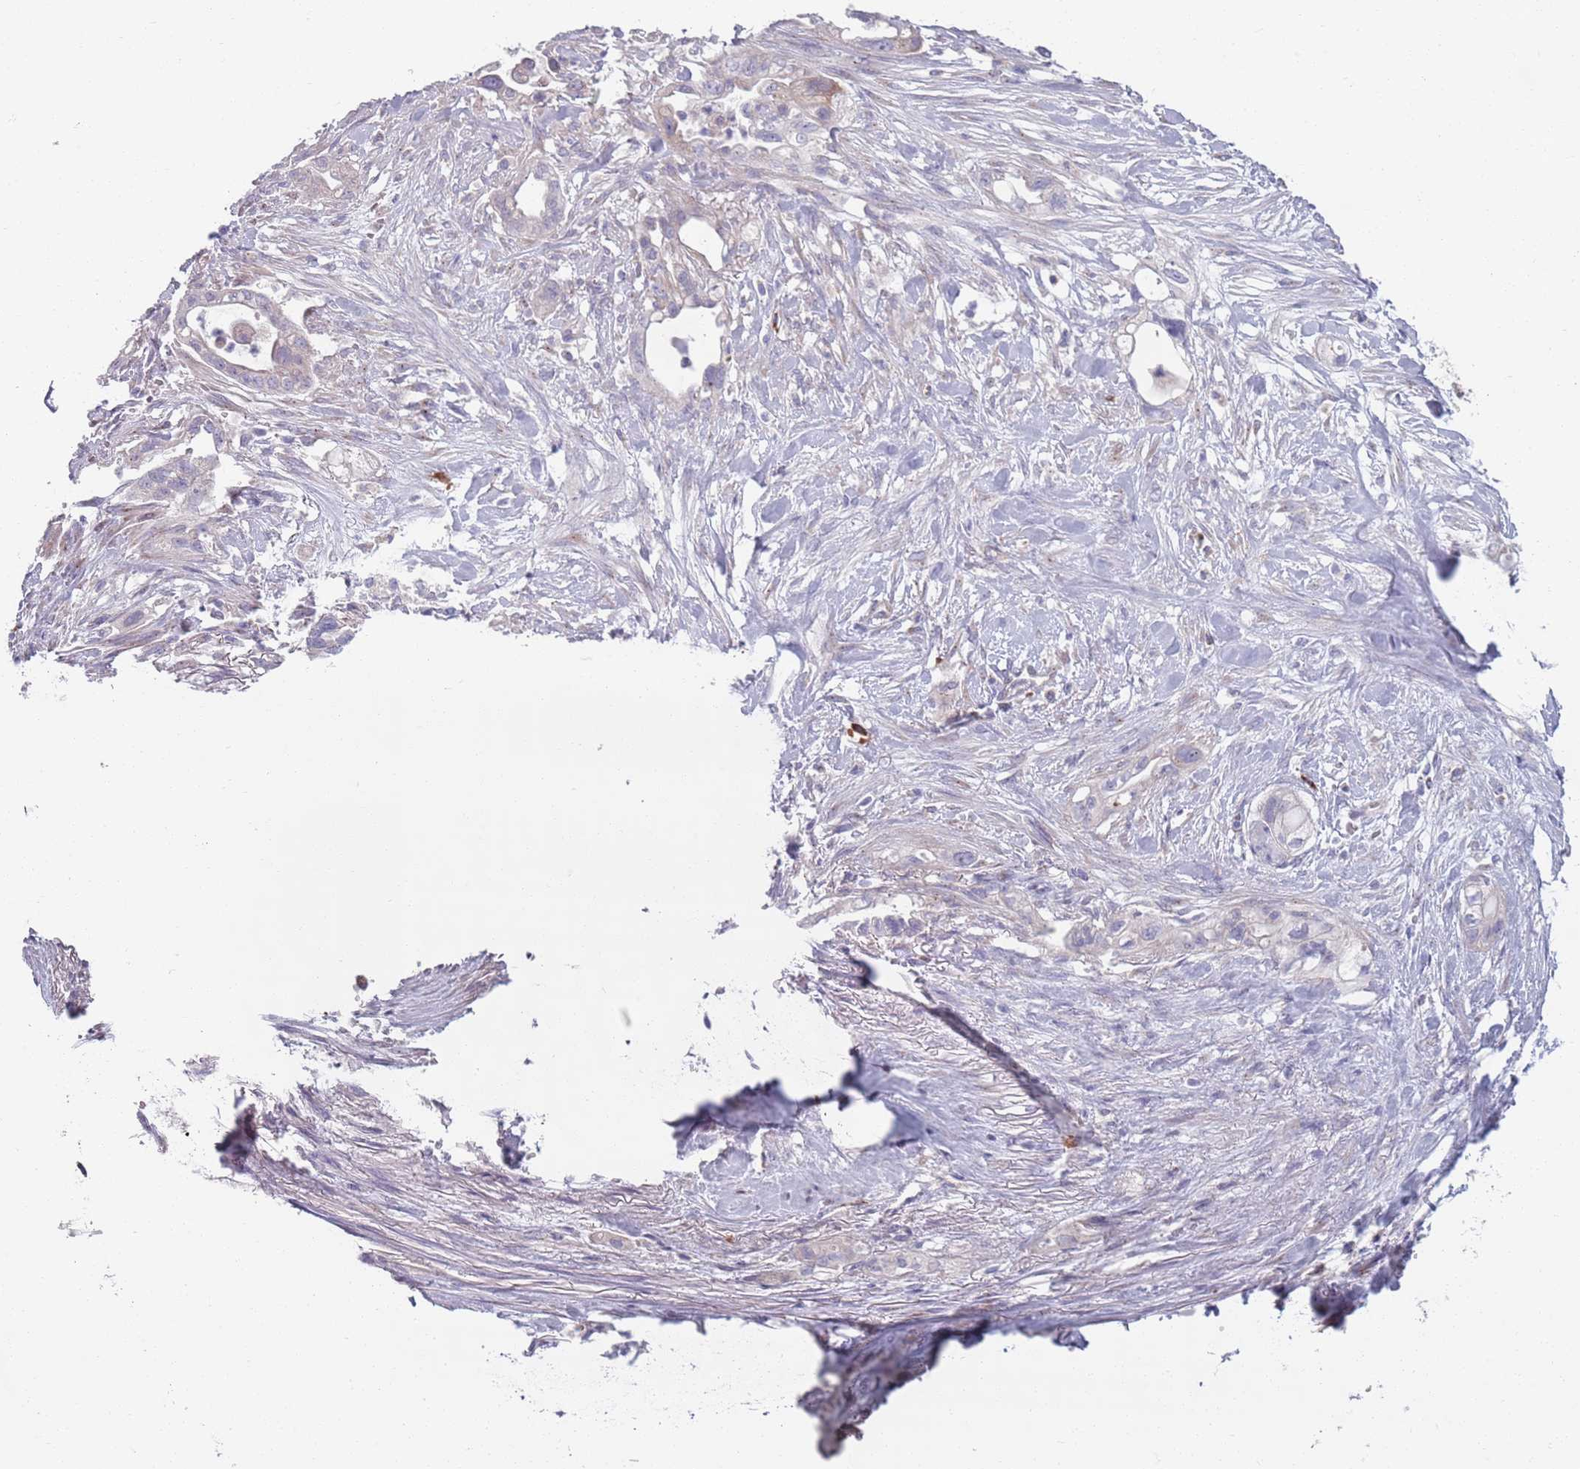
{"staining": {"intensity": "negative", "quantity": "none", "location": "none"}, "tissue": "pancreatic cancer", "cell_type": "Tumor cells", "image_type": "cancer", "snomed": [{"axis": "morphology", "description": "Adenocarcinoma, NOS"}, {"axis": "topography", "description": "Pancreas"}], "caption": "Tumor cells show no significant protein staining in pancreatic adenocarcinoma.", "gene": "LTB", "patient": {"sex": "male", "age": 44}}